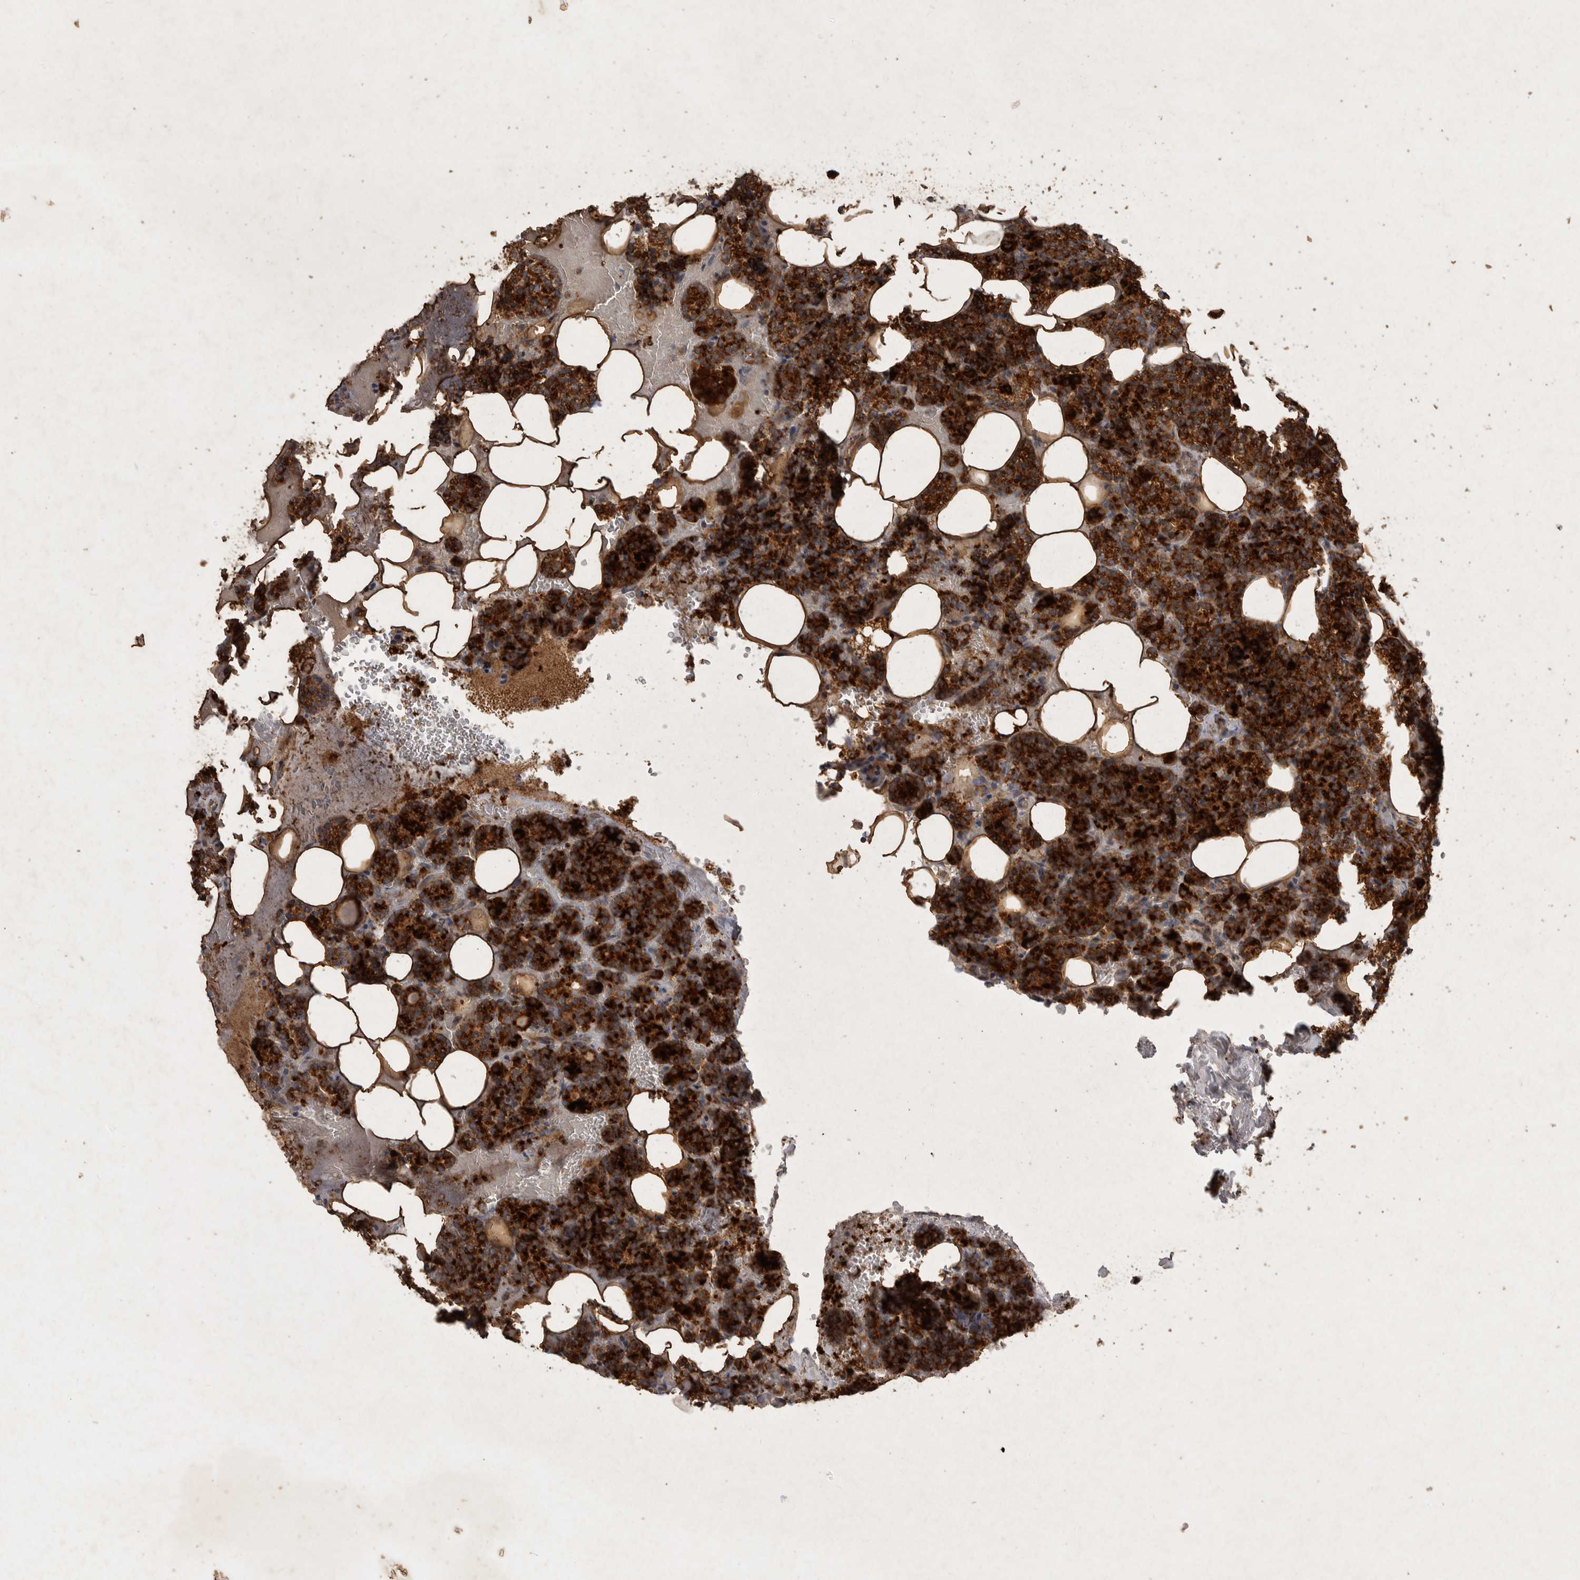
{"staining": {"intensity": "strong", "quantity": ">75%", "location": "cytoplasmic/membranous"}, "tissue": "parathyroid gland", "cell_type": "Glandular cells", "image_type": "normal", "snomed": [{"axis": "morphology", "description": "Normal tissue, NOS"}, {"axis": "topography", "description": "Parathyroid gland"}], "caption": "Immunohistochemical staining of unremarkable parathyroid gland demonstrates >75% levels of strong cytoplasmic/membranous protein positivity in about >75% of glandular cells. Immunohistochemistry stains the protein of interest in brown and the nuclei are stained blue.", "gene": "MRPL41", "patient": {"sex": "female", "age": 78}}